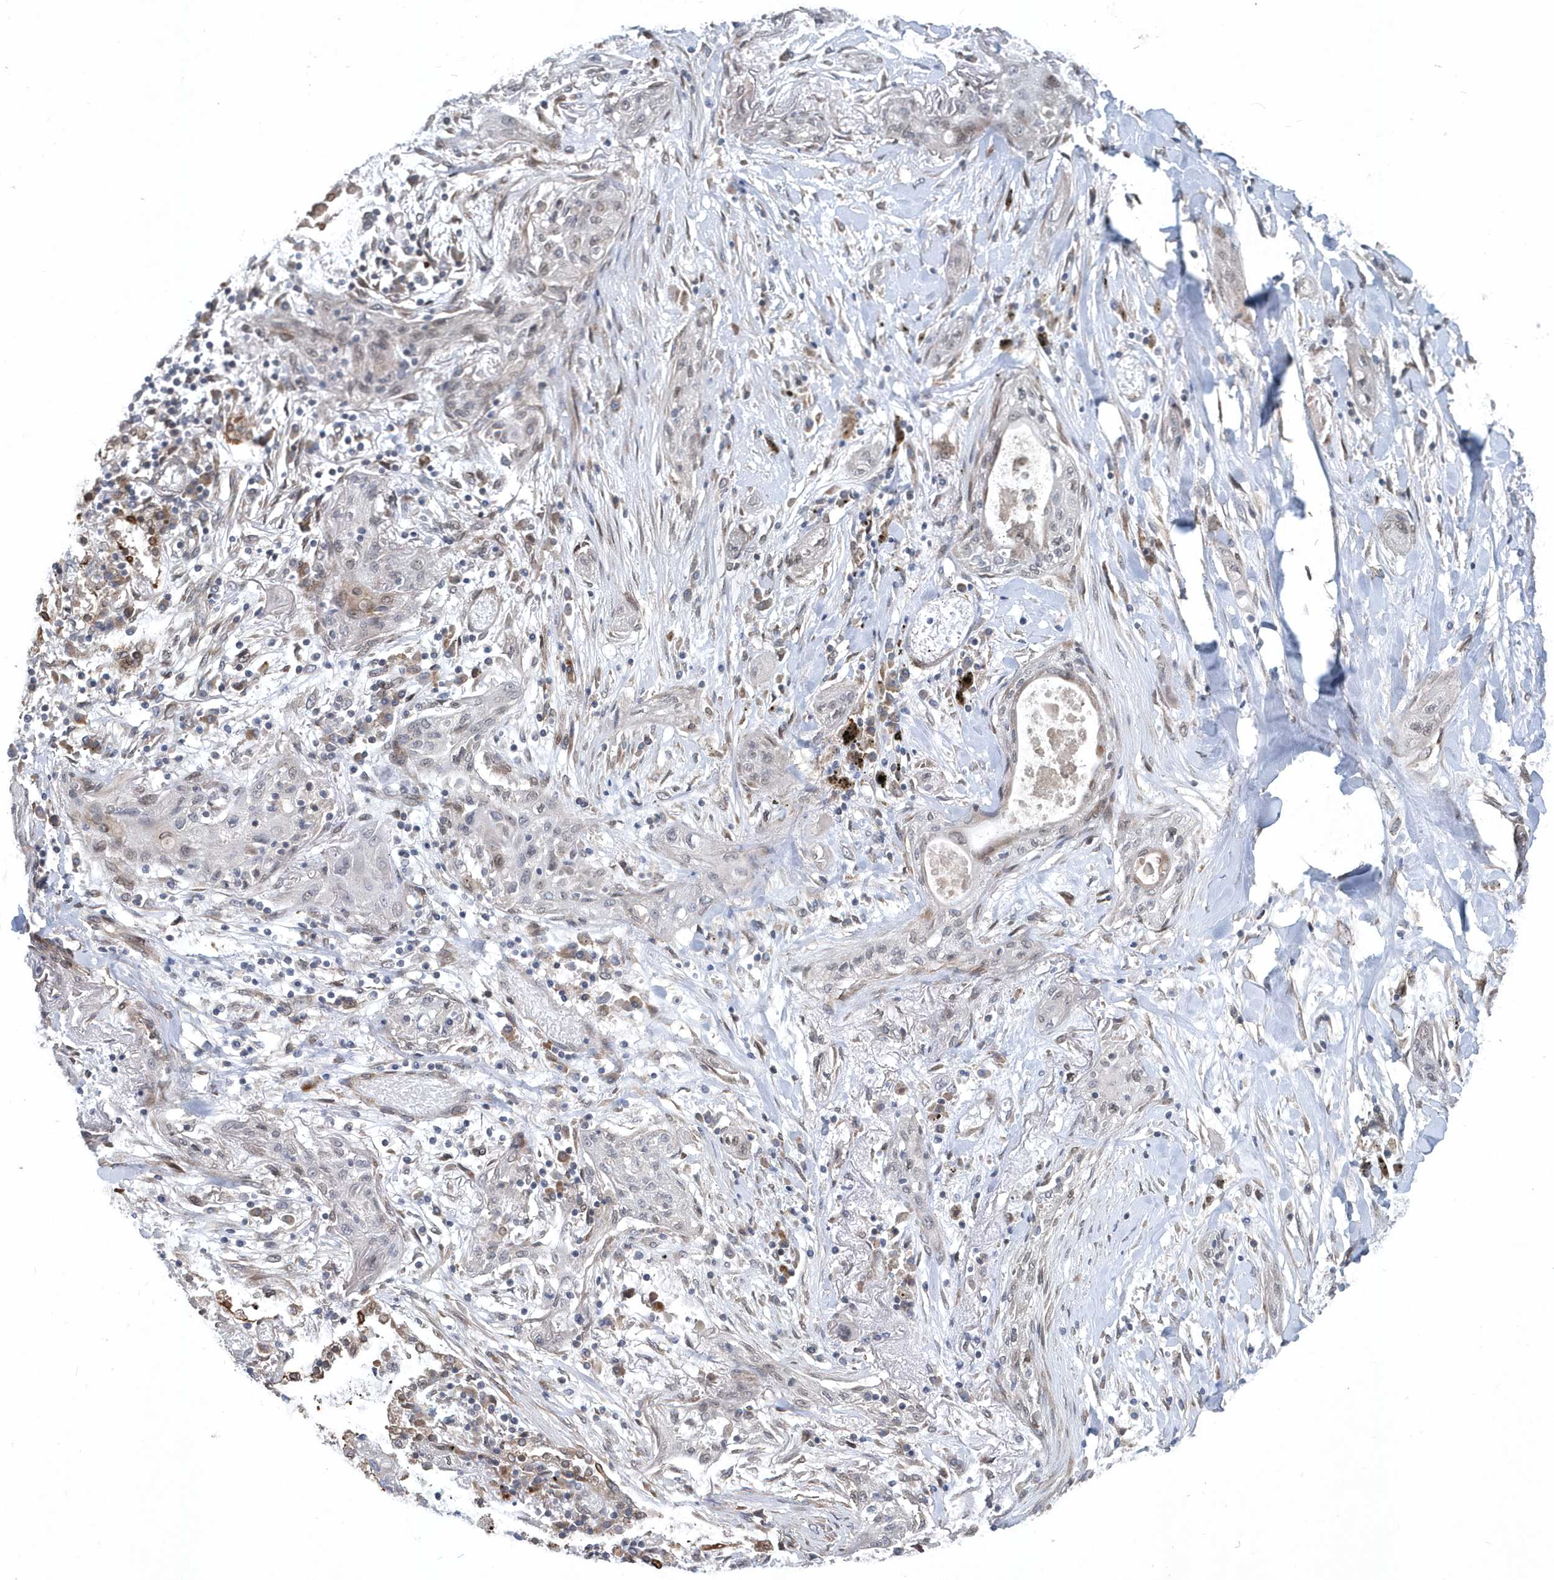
{"staining": {"intensity": "negative", "quantity": "none", "location": "none"}, "tissue": "lung cancer", "cell_type": "Tumor cells", "image_type": "cancer", "snomed": [{"axis": "morphology", "description": "Squamous cell carcinoma, NOS"}, {"axis": "topography", "description": "Lung"}], "caption": "A high-resolution photomicrograph shows IHC staining of squamous cell carcinoma (lung), which exhibits no significant positivity in tumor cells. (DAB immunohistochemistry, high magnification).", "gene": "MCC", "patient": {"sex": "female", "age": 47}}